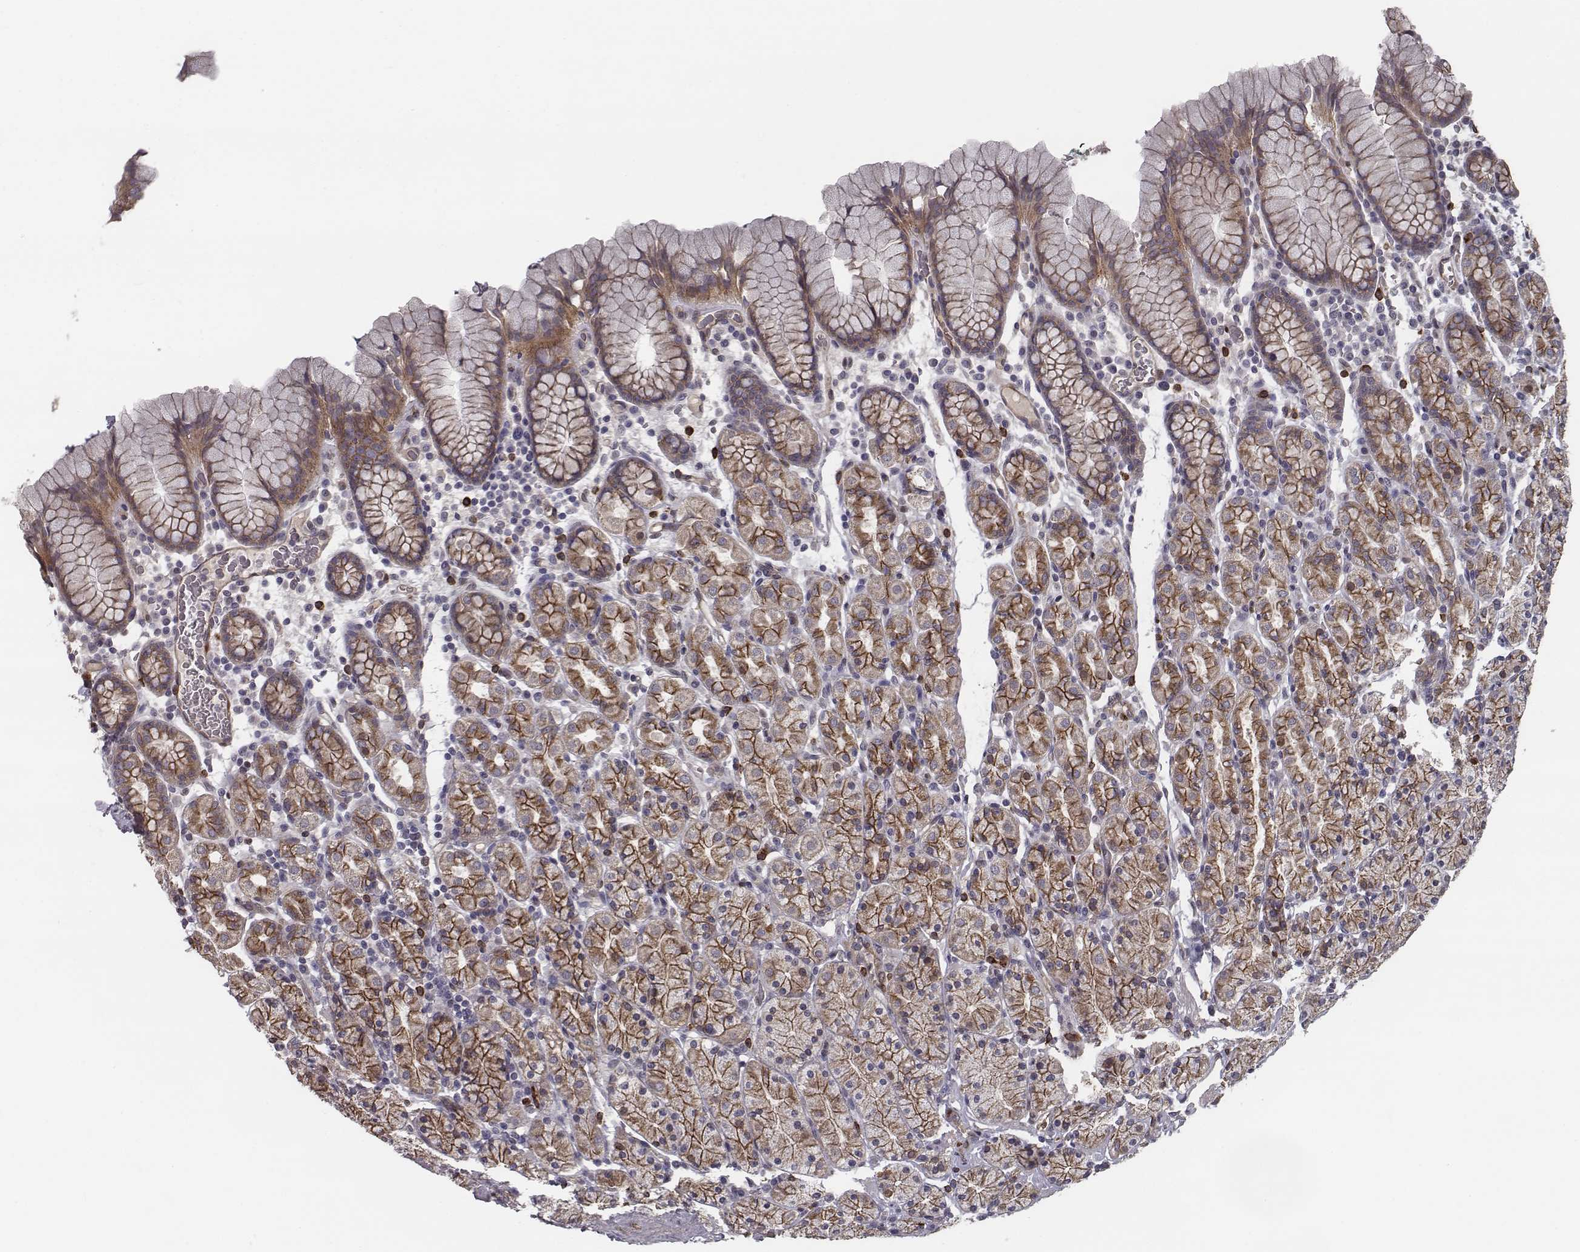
{"staining": {"intensity": "strong", "quantity": ">75%", "location": "cytoplasmic/membranous"}, "tissue": "stomach", "cell_type": "Glandular cells", "image_type": "normal", "snomed": [{"axis": "morphology", "description": "Normal tissue, NOS"}, {"axis": "topography", "description": "Stomach, upper"}, {"axis": "topography", "description": "Stomach"}], "caption": "Immunohistochemistry (IHC) image of unremarkable stomach stained for a protein (brown), which exhibits high levels of strong cytoplasmic/membranous staining in about >75% of glandular cells.", "gene": "ISYNA1", "patient": {"sex": "male", "age": 62}}